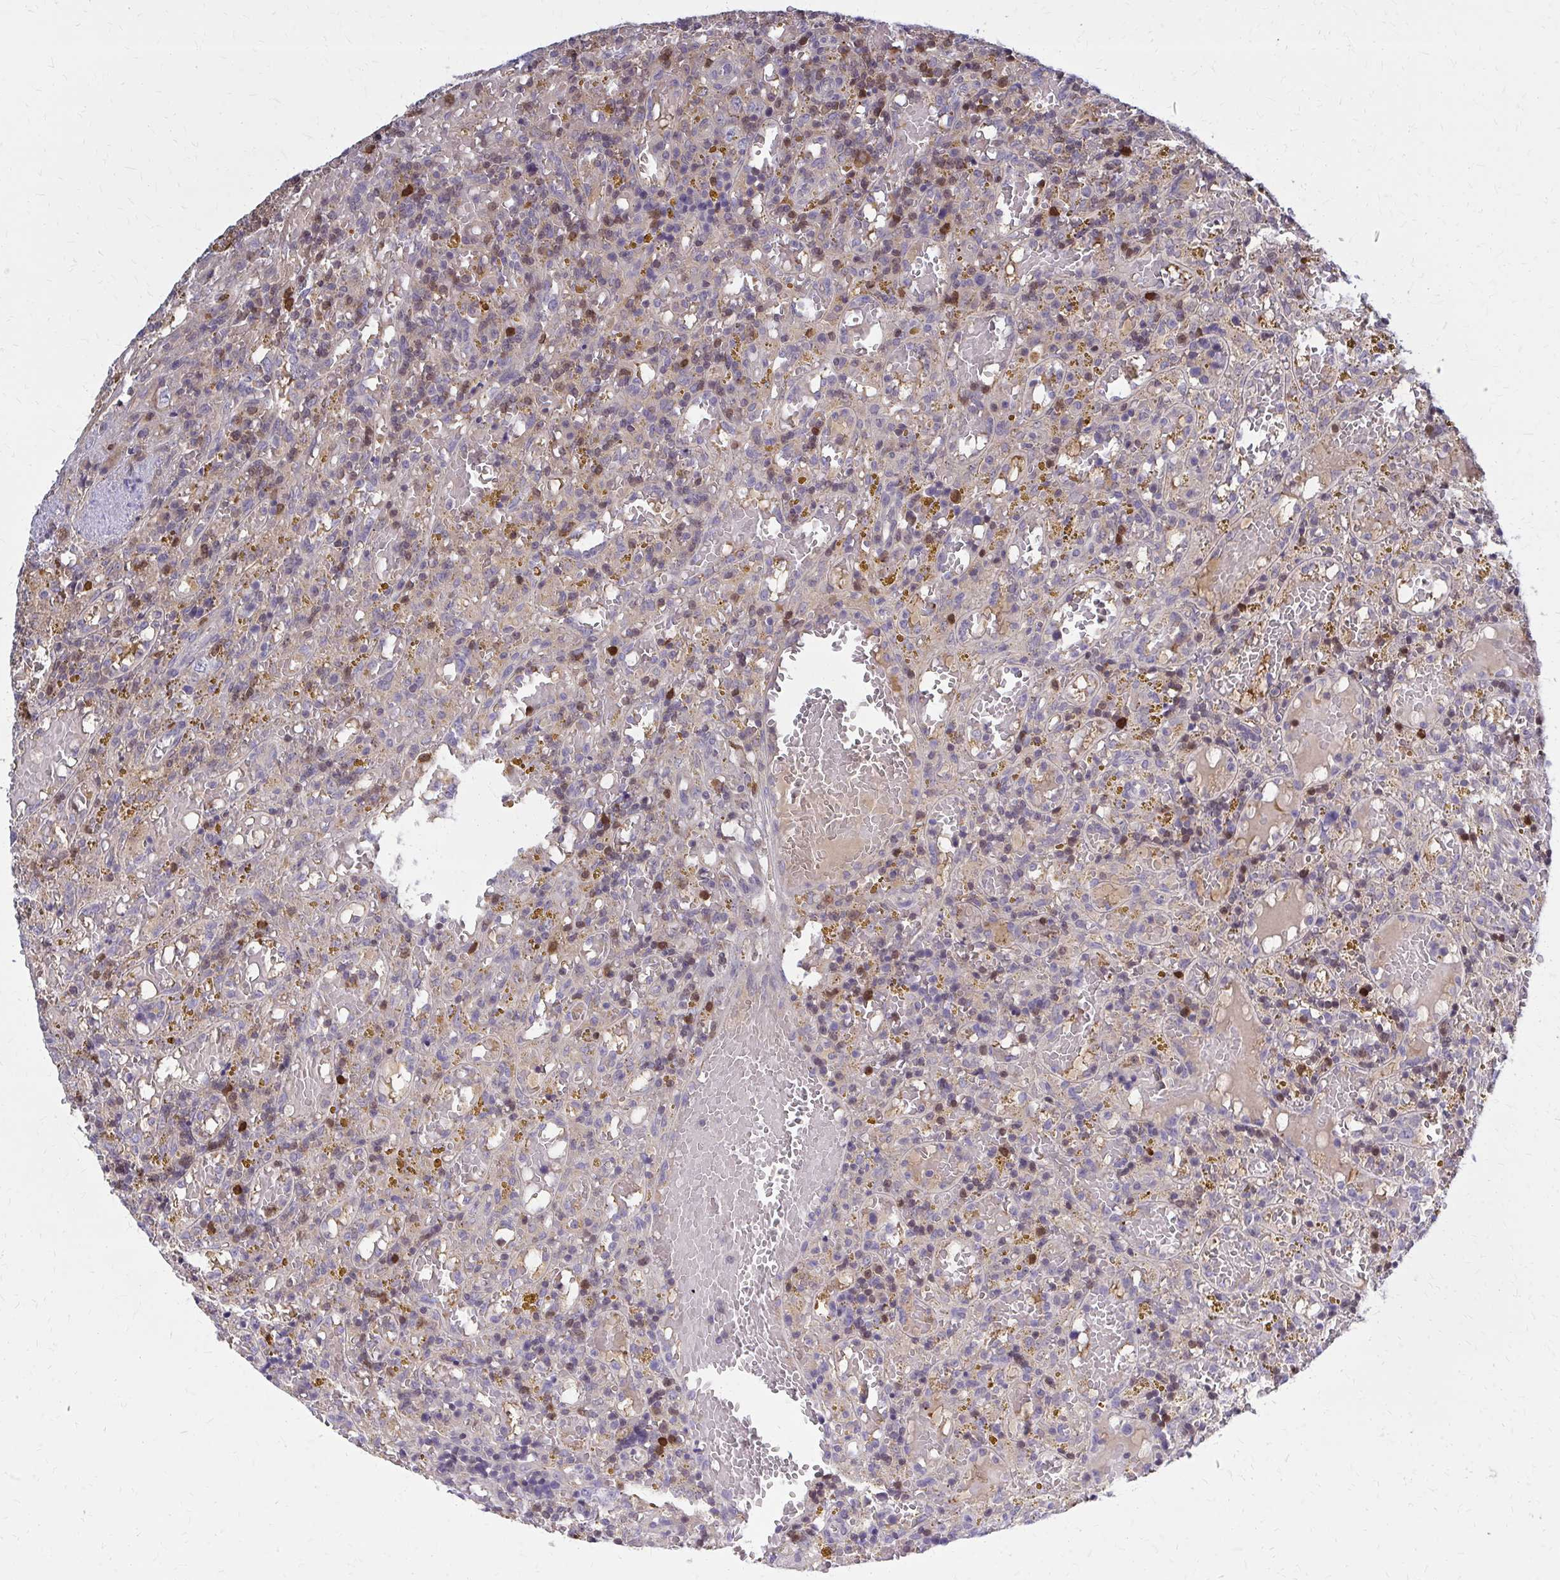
{"staining": {"intensity": "strong", "quantity": "<25%", "location": "cytoplasmic/membranous"}, "tissue": "lymphoma", "cell_type": "Tumor cells", "image_type": "cancer", "snomed": [{"axis": "morphology", "description": "Malignant lymphoma, non-Hodgkin's type, Low grade"}, {"axis": "topography", "description": "Spleen"}], "caption": "Immunohistochemical staining of lymphoma displays medium levels of strong cytoplasmic/membranous protein positivity in about <25% of tumor cells.", "gene": "DBI", "patient": {"sex": "female", "age": 65}}